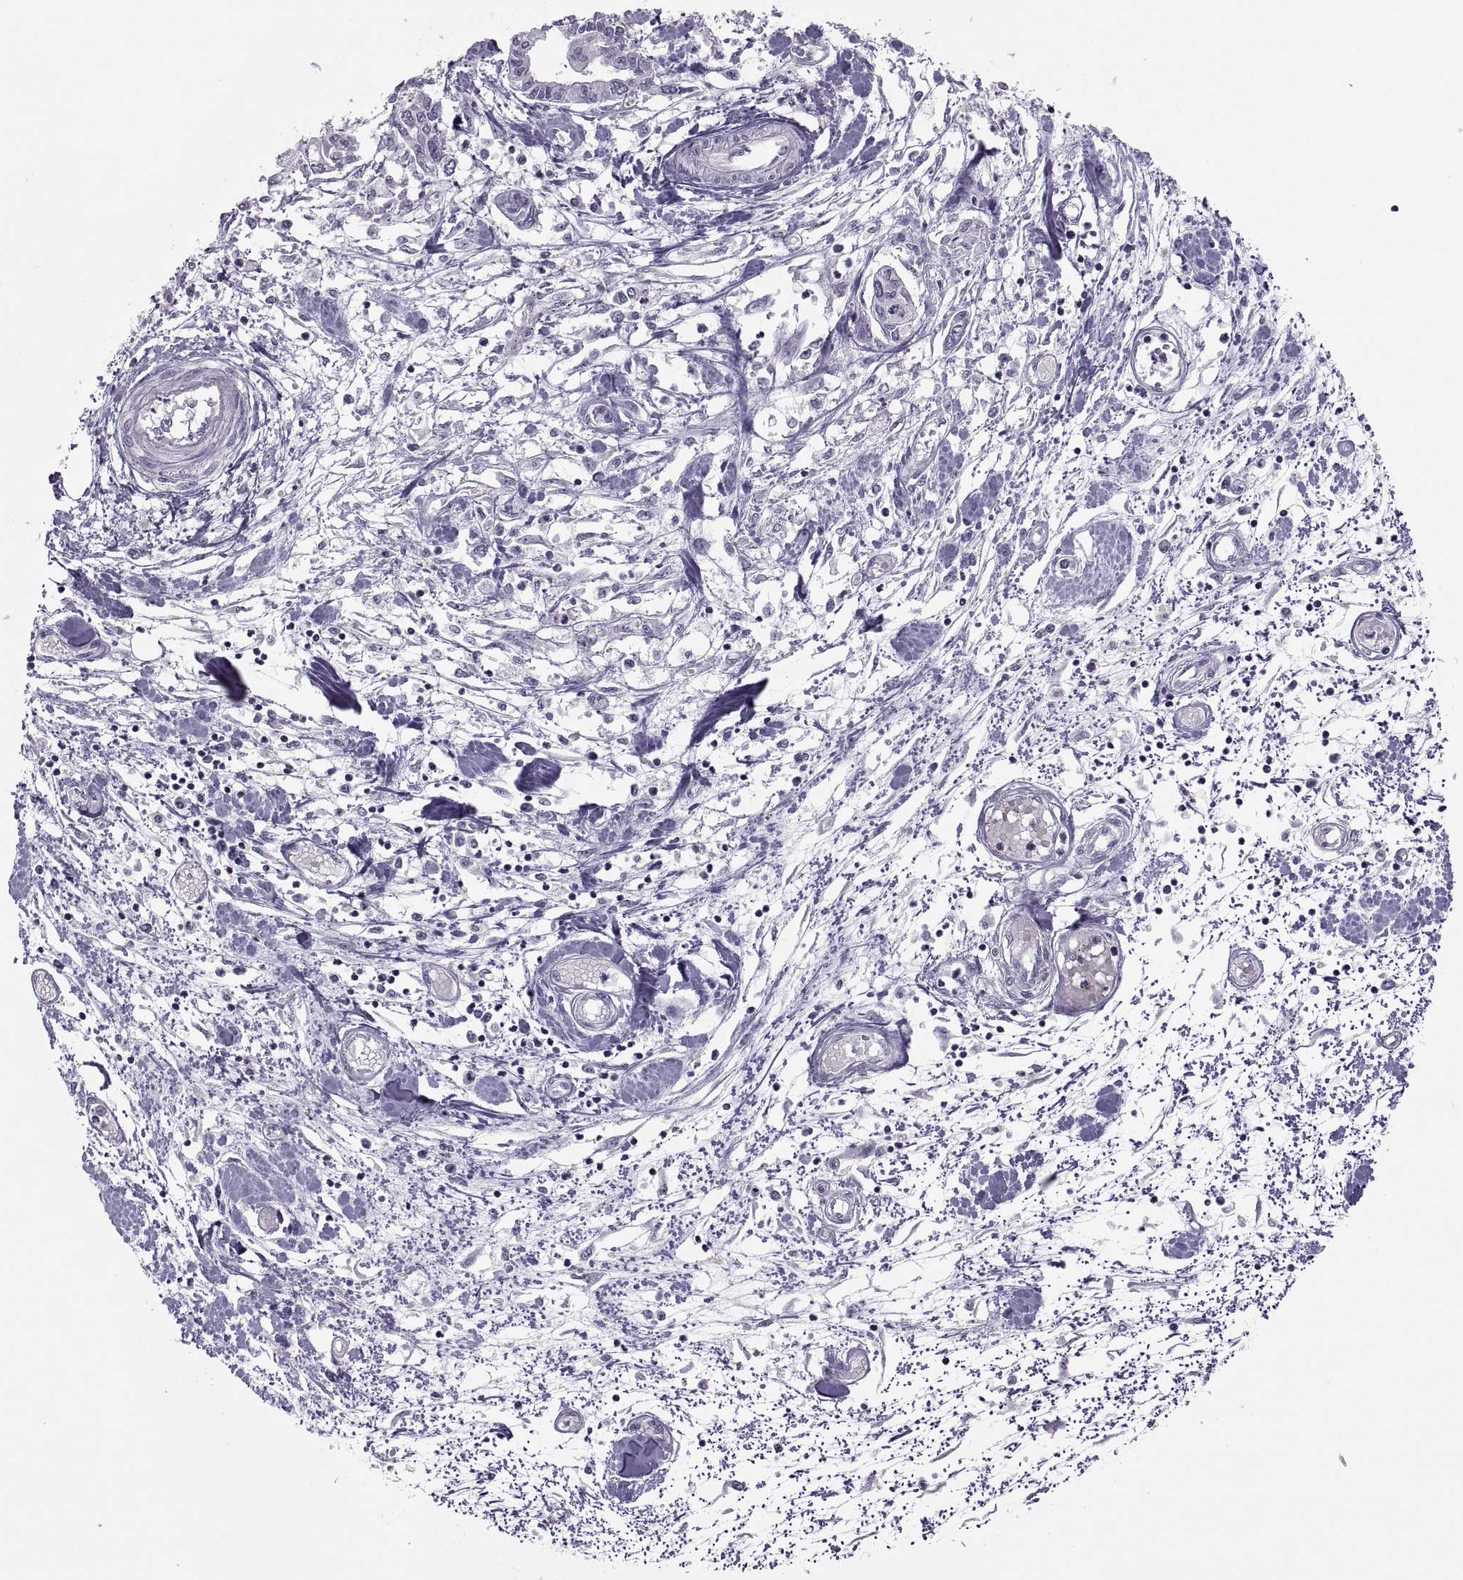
{"staining": {"intensity": "negative", "quantity": "none", "location": "none"}, "tissue": "pancreatic cancer", "cell_type": "Tumor cells", "image_type": "cancer", "snomed": [{"axis": "morphology", "description": "Adenocarcinoma, NOS"}, {"axis": "topography", "description": "Pancreas"}], "caption": "Tumor cells show no significant protein positivity in adenocarcinoma (pancreatic).", "gene": "TTC21A", "patient": {"sex": "male", "age": 60}}